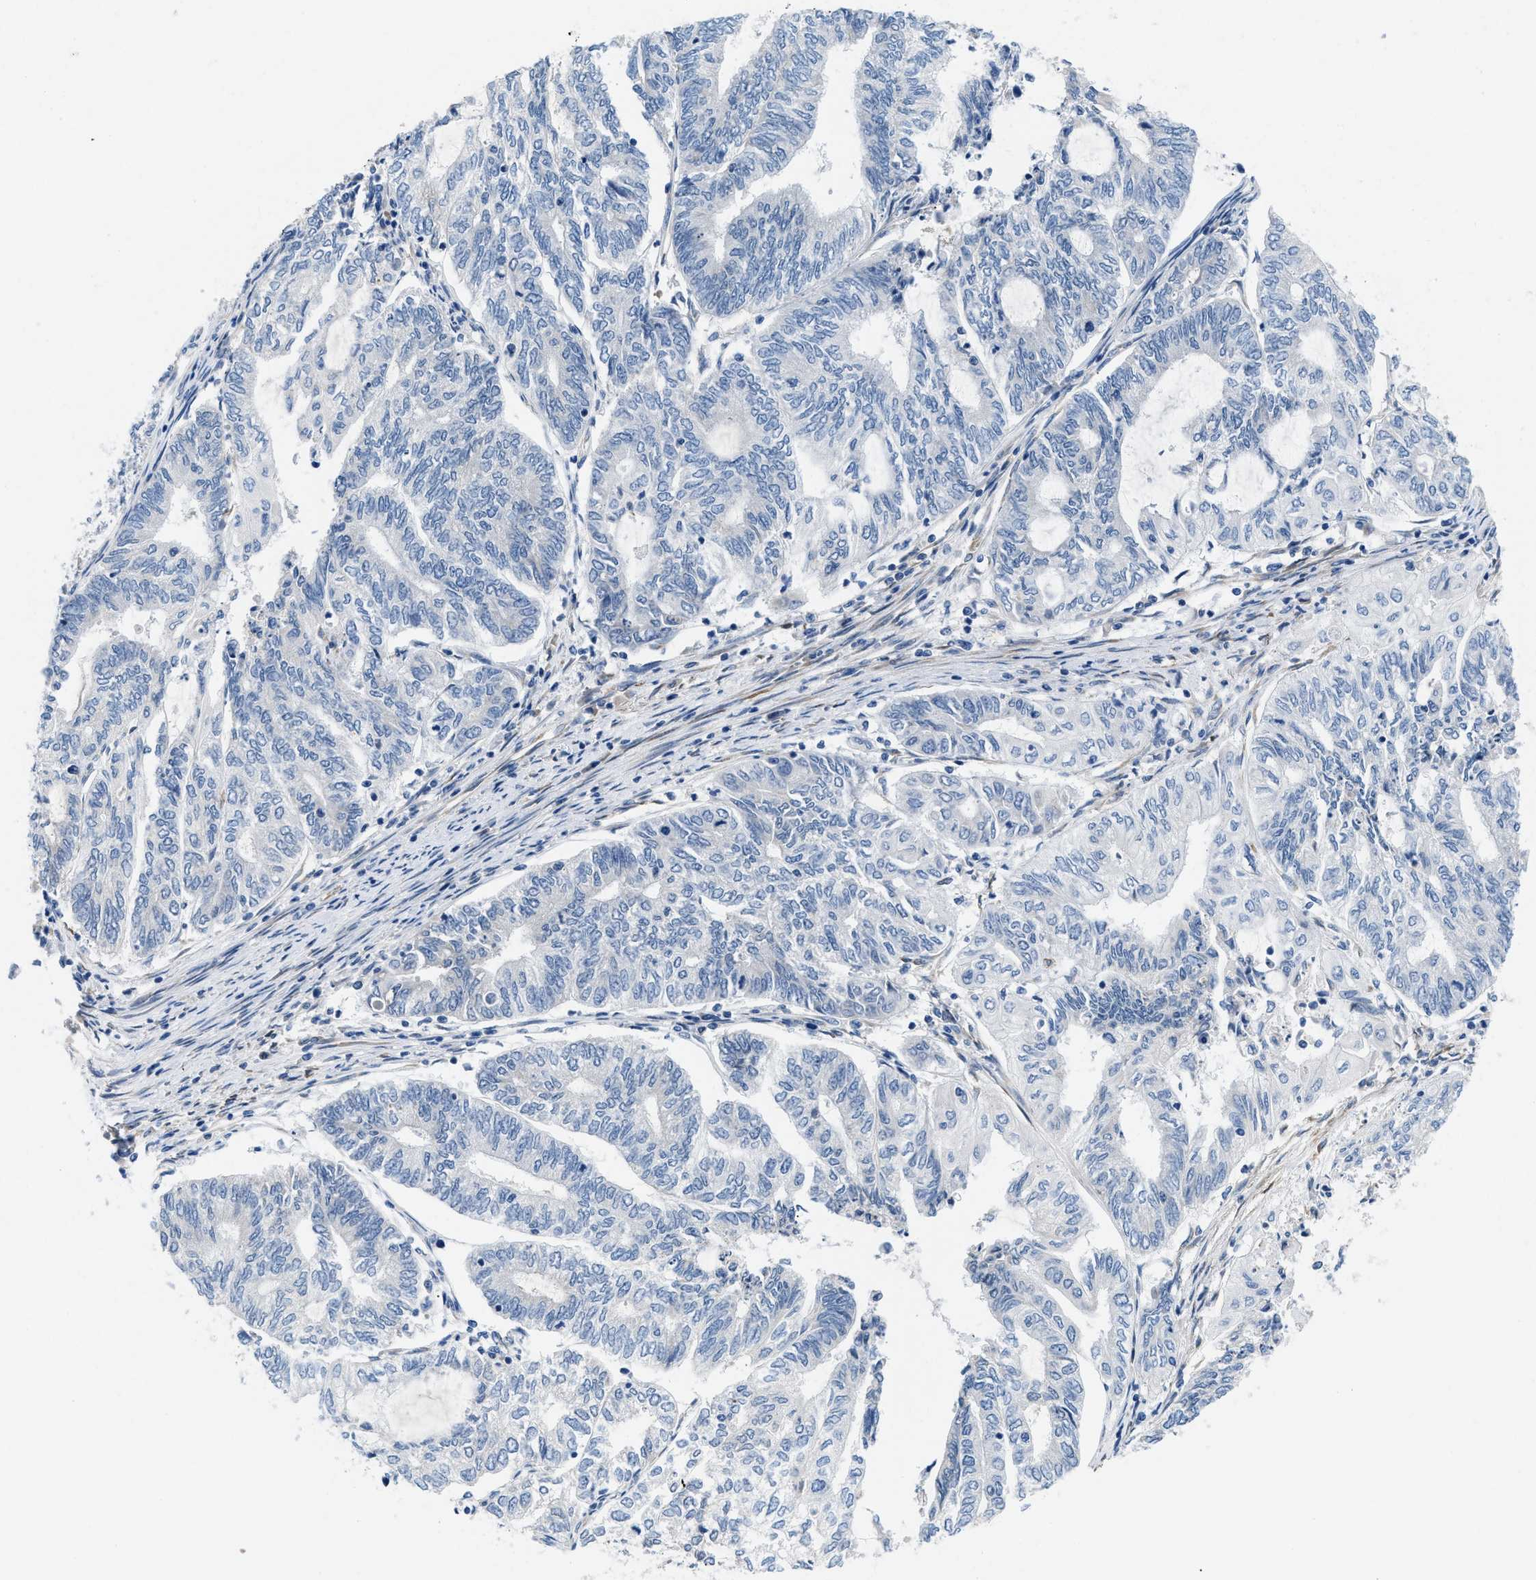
{"staining": {"intensity": "negative", "quantity": "none", "location": "none"}, "tissue": "endometrial cancer", "cell_type": "Tumor cells", "image_type": "cancer", "snomed": [{"axis": "morphology", "description": "Adenocarcinoma, NOS"}, {"axis": "topography", "description": "Uterus"}, {"axis": "topography", "description": "Endometrium"}], "caption": "An image of human endometrial adenocarcinoma is negative for staining in tumor cells.", "gene": "BNC2", "patient": {"sex": "female", "age": 70}}